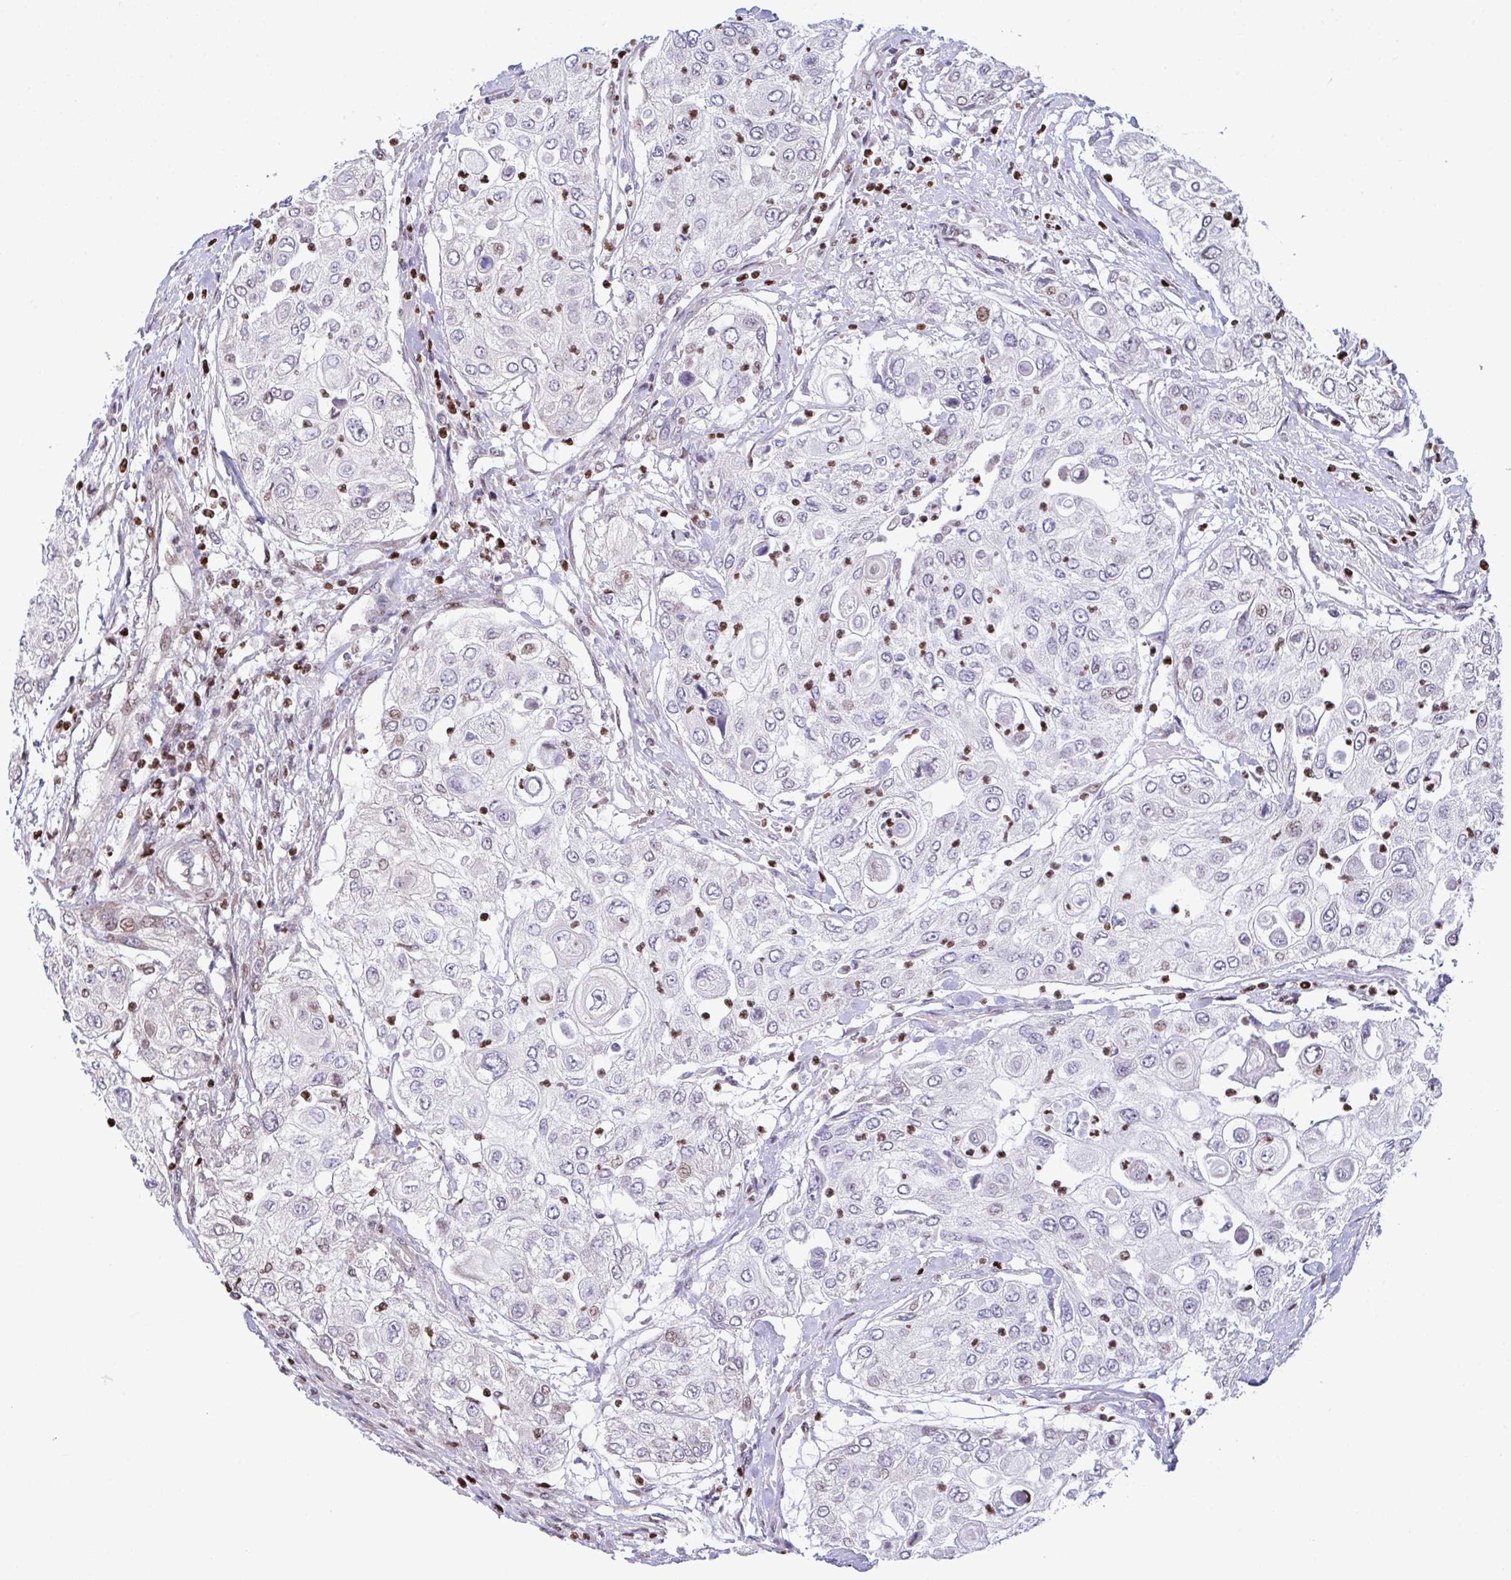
{"staining": {"intensity": "negative", "quantity": "none", "location": "none"}, "tissue": "urothelial cancer", "cell_type": "Tumor cells", "image_type": "cancer", "snomed": [{"axis": "morphology", "description": "Urothelial carcinoma, High grade"}, {"axis": "topography", "description": "Urinary bladder"}], "caption": "Protein analysis of urothelial cancer displays no significant positivity in tumor cells.", "gene": "RAPGEF5", "patient": {"sex": "female", "age": 79}}